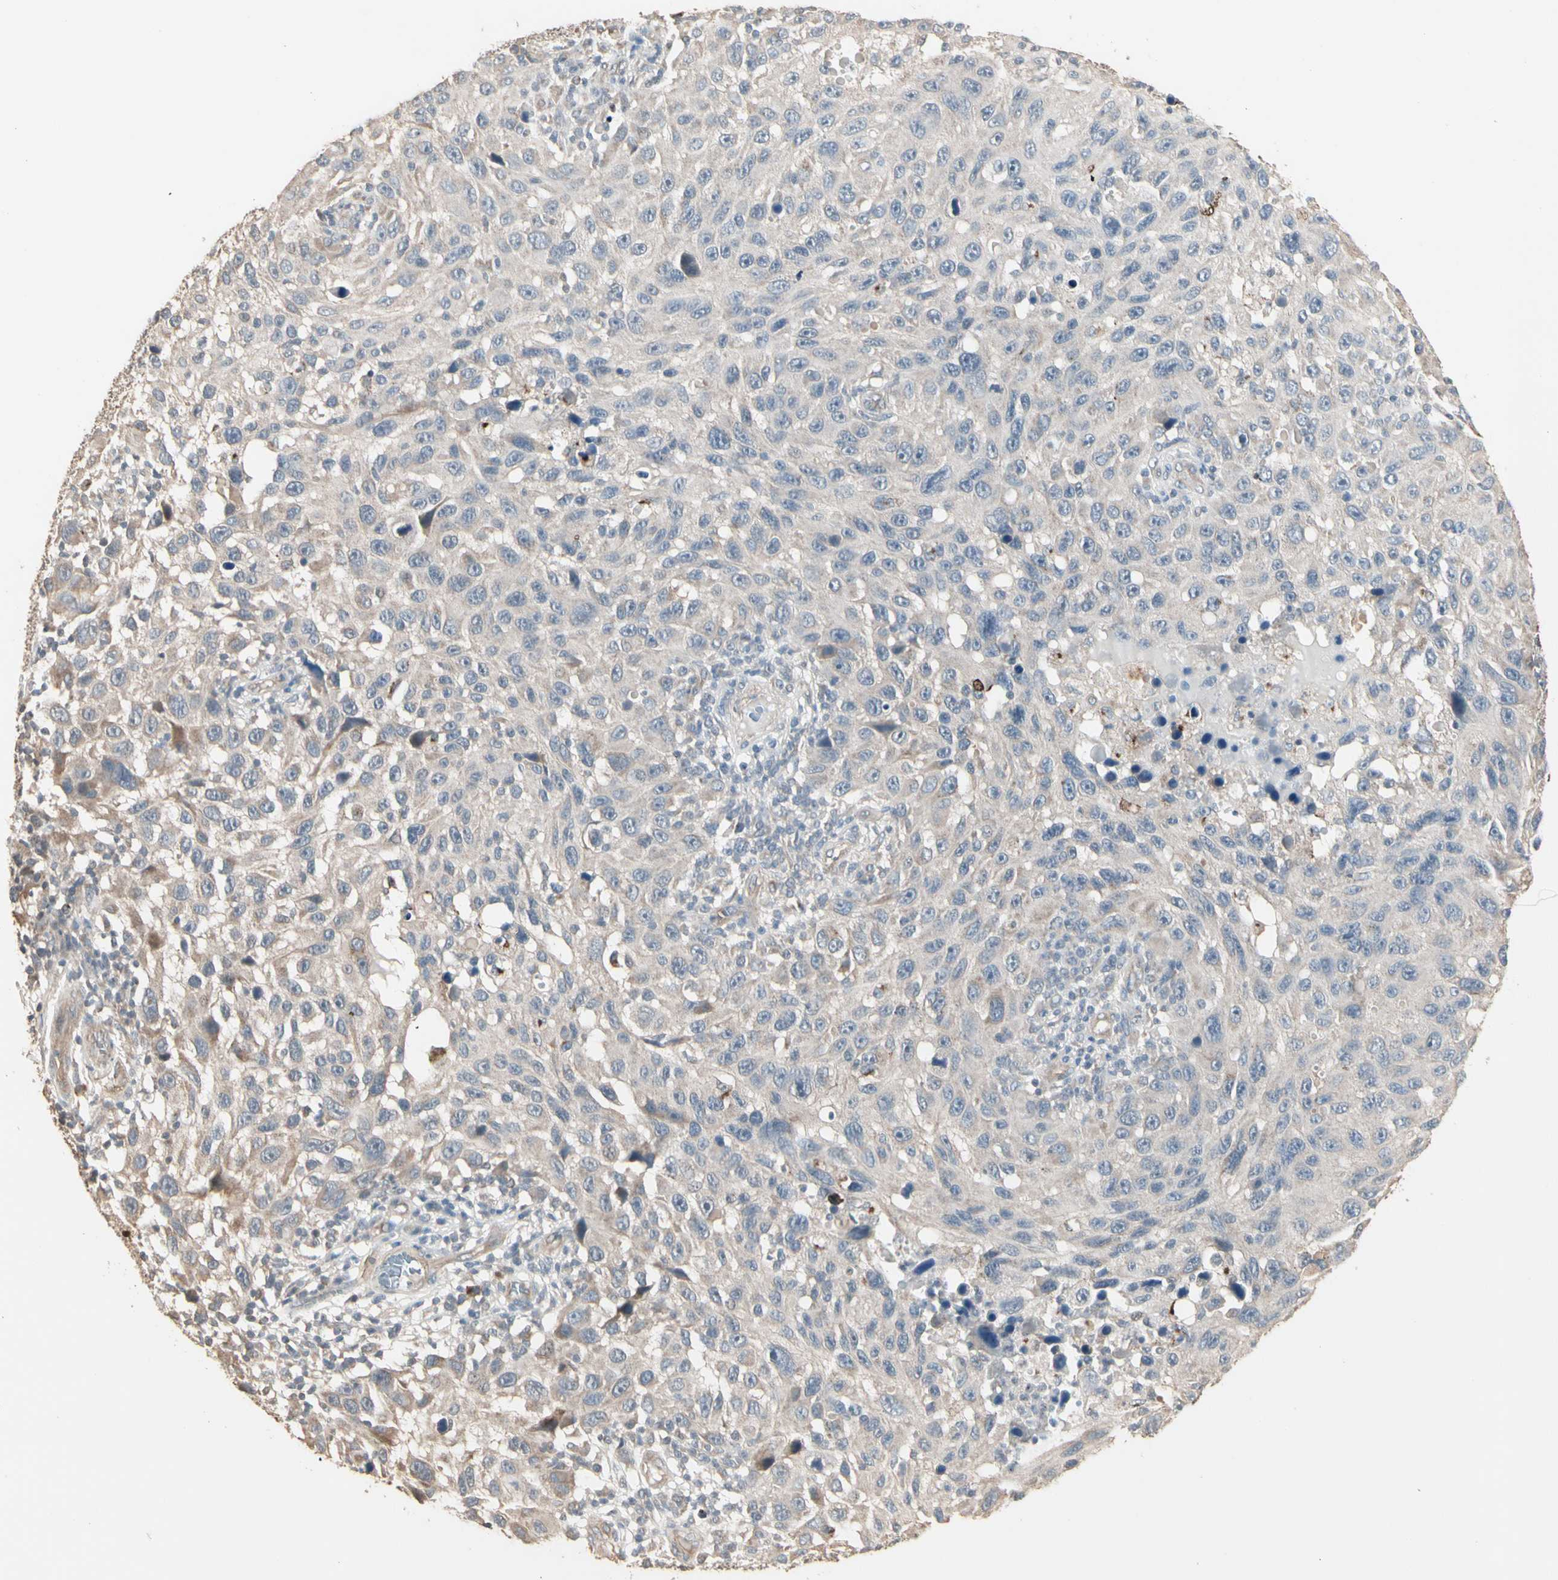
{"staining": {"intensity": "negative", "quantity": "none", "location": "none"}, "tissue": "melanoma", "cell_type": "Tumor cells", "image_type": "cancer", "snomed": [{"axis": "morphology", "description": "Malignant melanoma, NOS"}, {"axis": "topography", "description": "Skin"}], "caption": "Melanoma was stained to show a protein in brown. There is no significant positivity in tumor cells.", "gene": "GALNT3", "patient": {"sex": "male", "age": 53}}